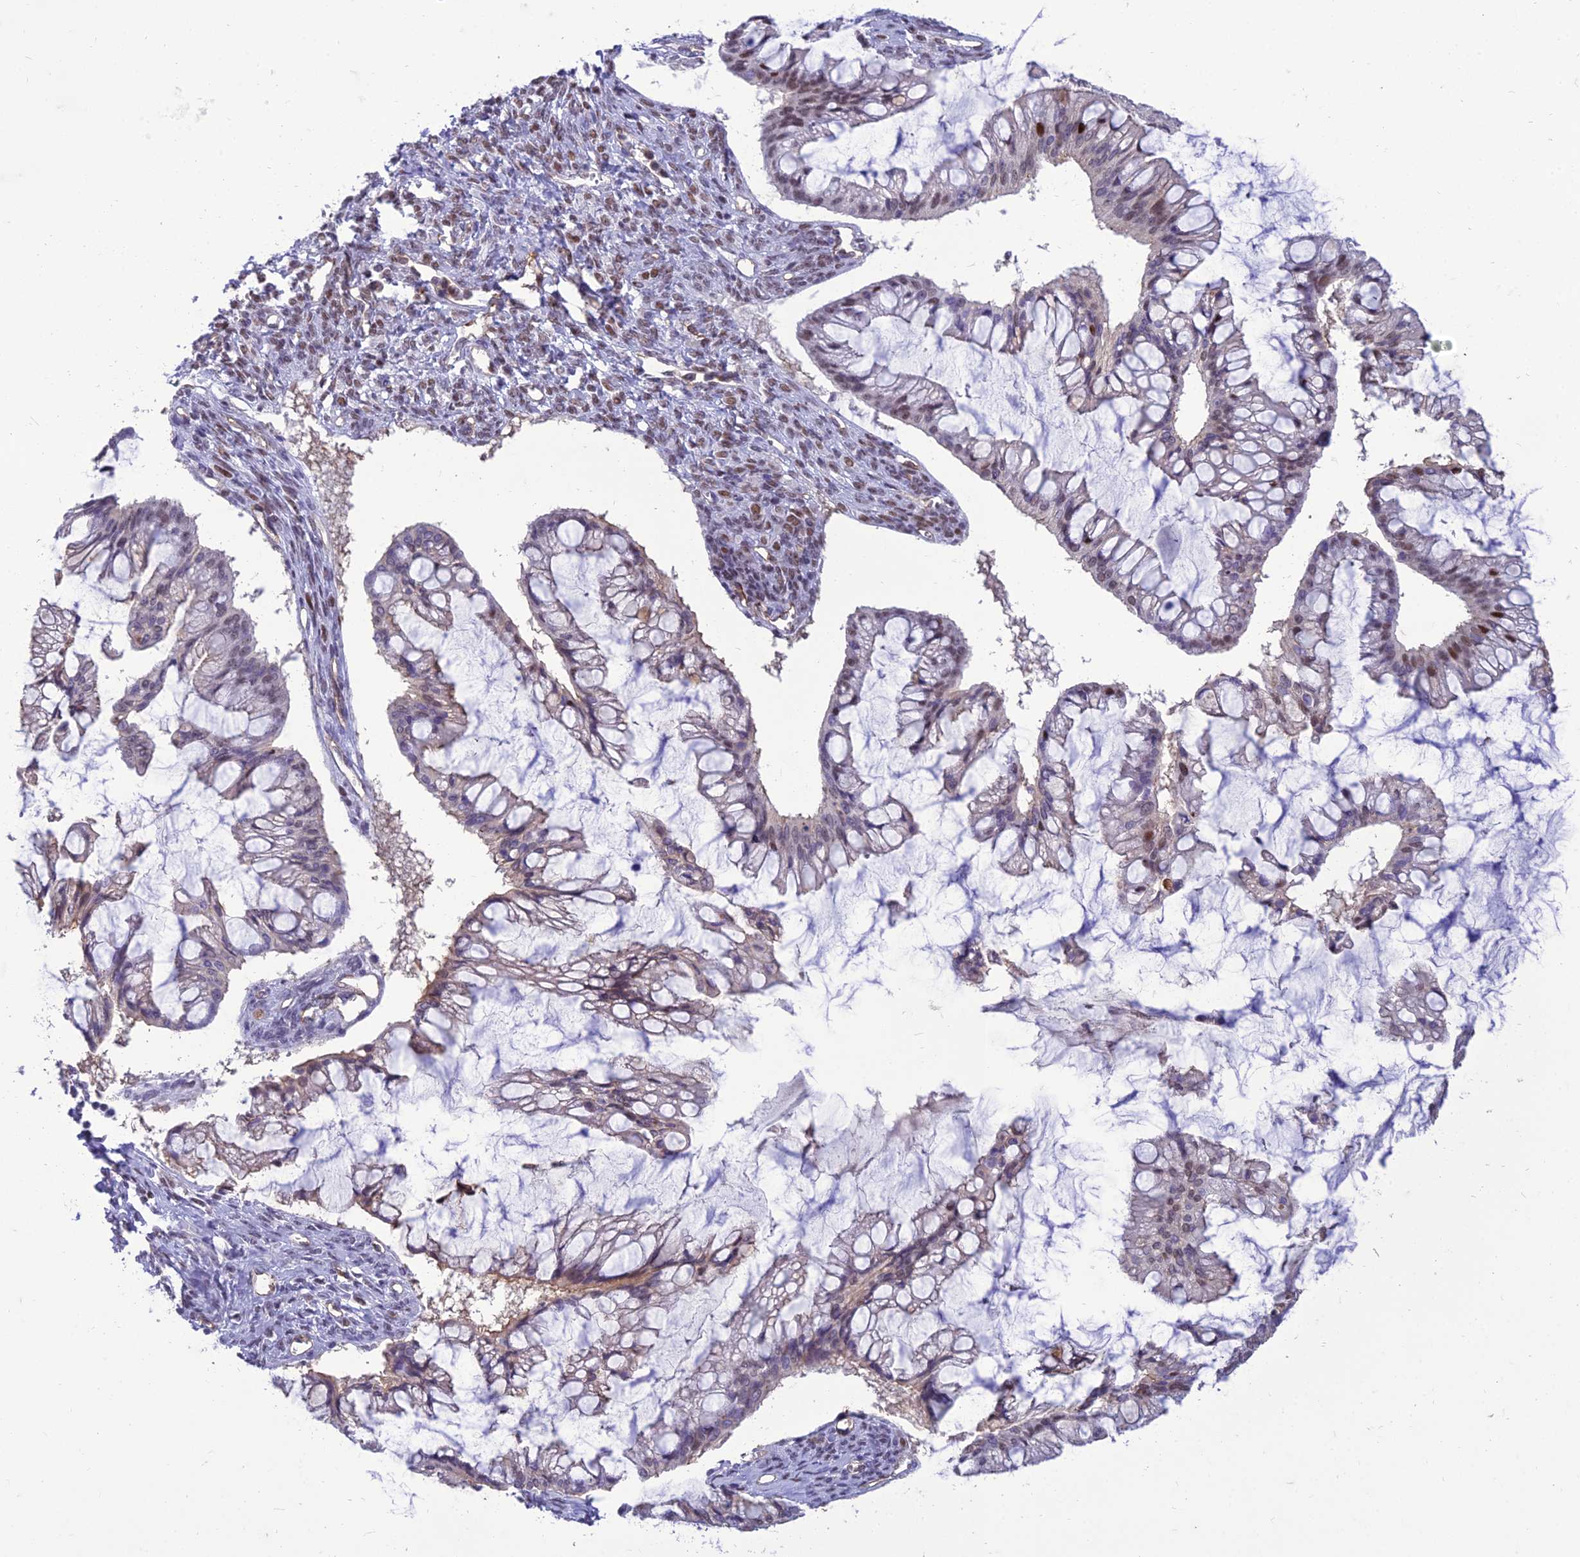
{"staining": {"intensity": "weak", "quantity": "25%-75%", "location": "nuclear"}, "tissue": "ovarian cancer", "cell_type": "Tumor cells", "image_type": "cancer", "snomed": [{"axis": "morphology", "description": "Cystadenocarcinoma, mucinous, NOS"}, {"axis": "topography", "description": "Ovary"}], "caption": "Immunohistochemical staining of ovarian mucinous cystadenocarcinoma shows weak nuclear protein staining in approximately 25%-75% of tumor cells. (brown staining indicates protein expression, while blue staining denotes nuclei).", "gene": "RANBP3", "patient": {"sex": "female", "age": 73}}